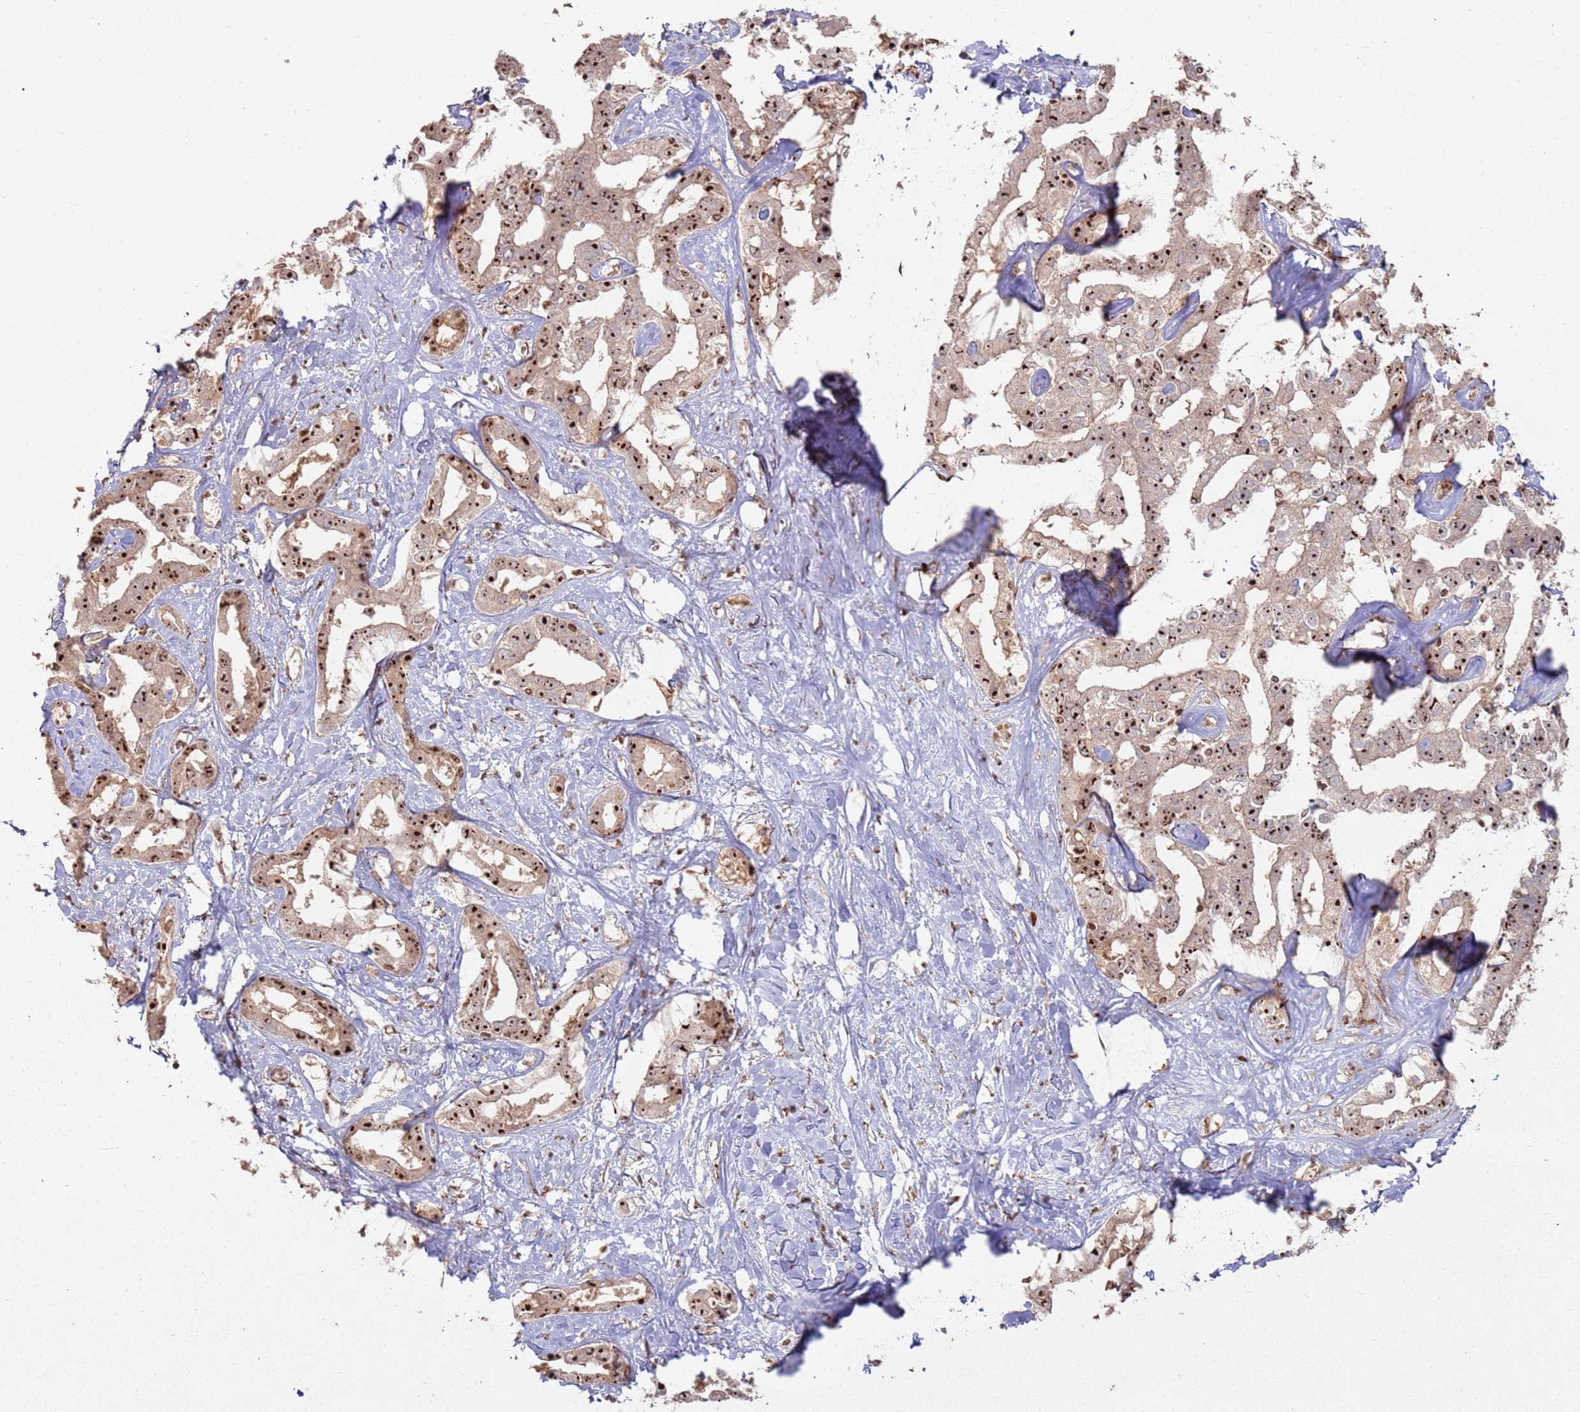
{"staining": {"intensity": "strong", "quantity": ">75%", "location": "nuclear"}, "tissue": "liver cancer", "cell_type": "Tumor cells", "image_type": "cancer", "snomed": [{"axis": "morphology", "description": "Cholangiocarcinoma"}, {"axis": "topography", "description": "Liver"}], "caption": "Protein expression analysis of human liver cholangiocarcinoma reveals strong nuclear positivity in approximately >75% of tumor cells. The staining was performed using DAB (3,3'-diaminobenzidine), with brown indicating positive protein expression. Nuclei are stained blue with hematoxylin.", "gene": "UTP11", "patient": {"sex": "male", "age": 59}}